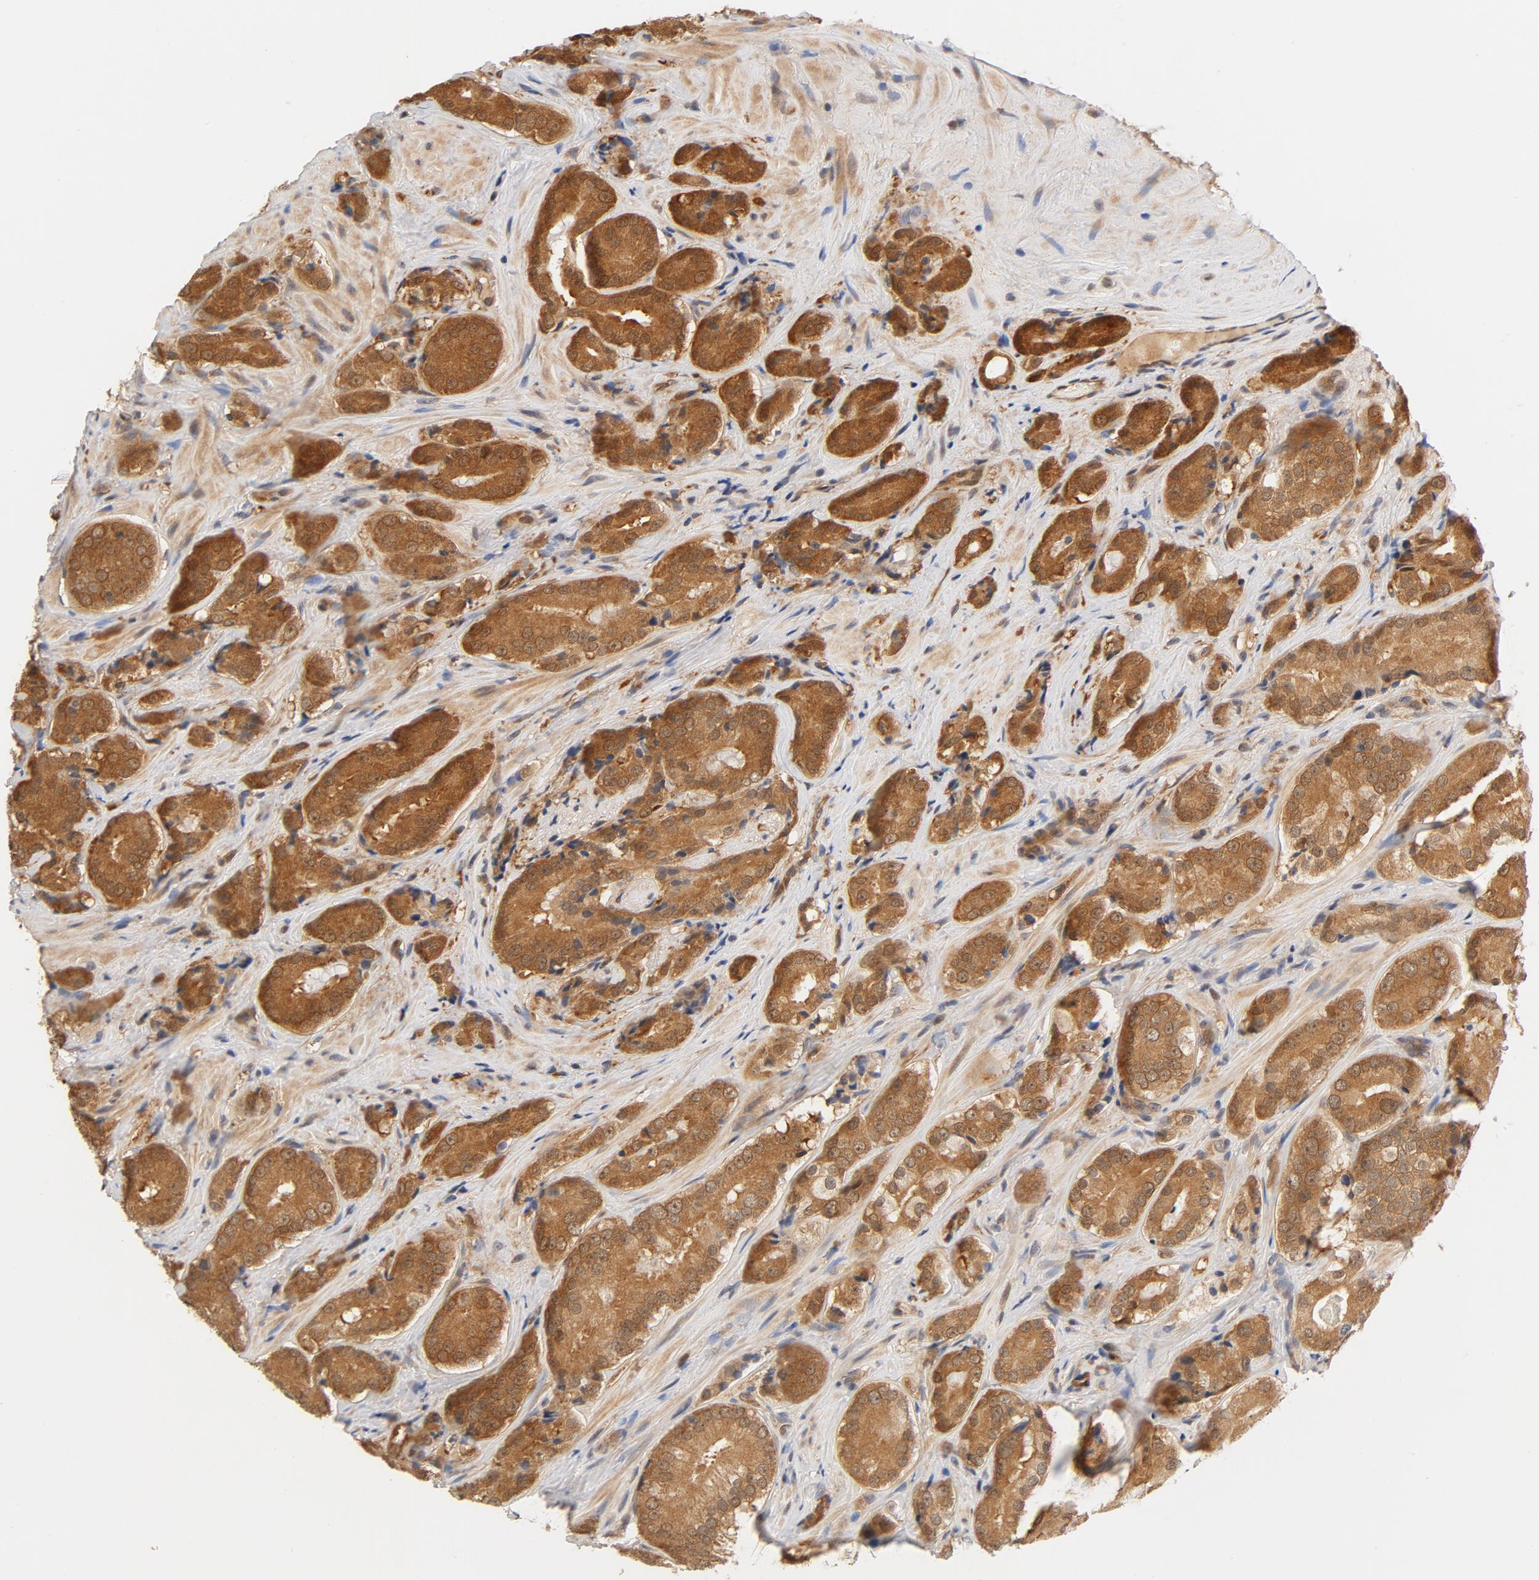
{"staining": {"intensity": "moderate", "quantity": ">75%", "location": "cytoplasmic/membranous"}, "tissue": "prostate cancer", "cell_type": "Tumor cells", "image_type": "cancer", "snomed": [{"axis": "morphology", "description": "Adenocarcinoma, High grade"}, {"axis": "topography", "description": "Prostate"}], "caption": "Immunohistochemical staining of human prostate high-grade adenocarcinoma shows moderate cytoplasmic/membranous protein staining in about >75% of tumor cells.", "gene": "EIF4E", "patient": {"sex": "male", "age": 70}}